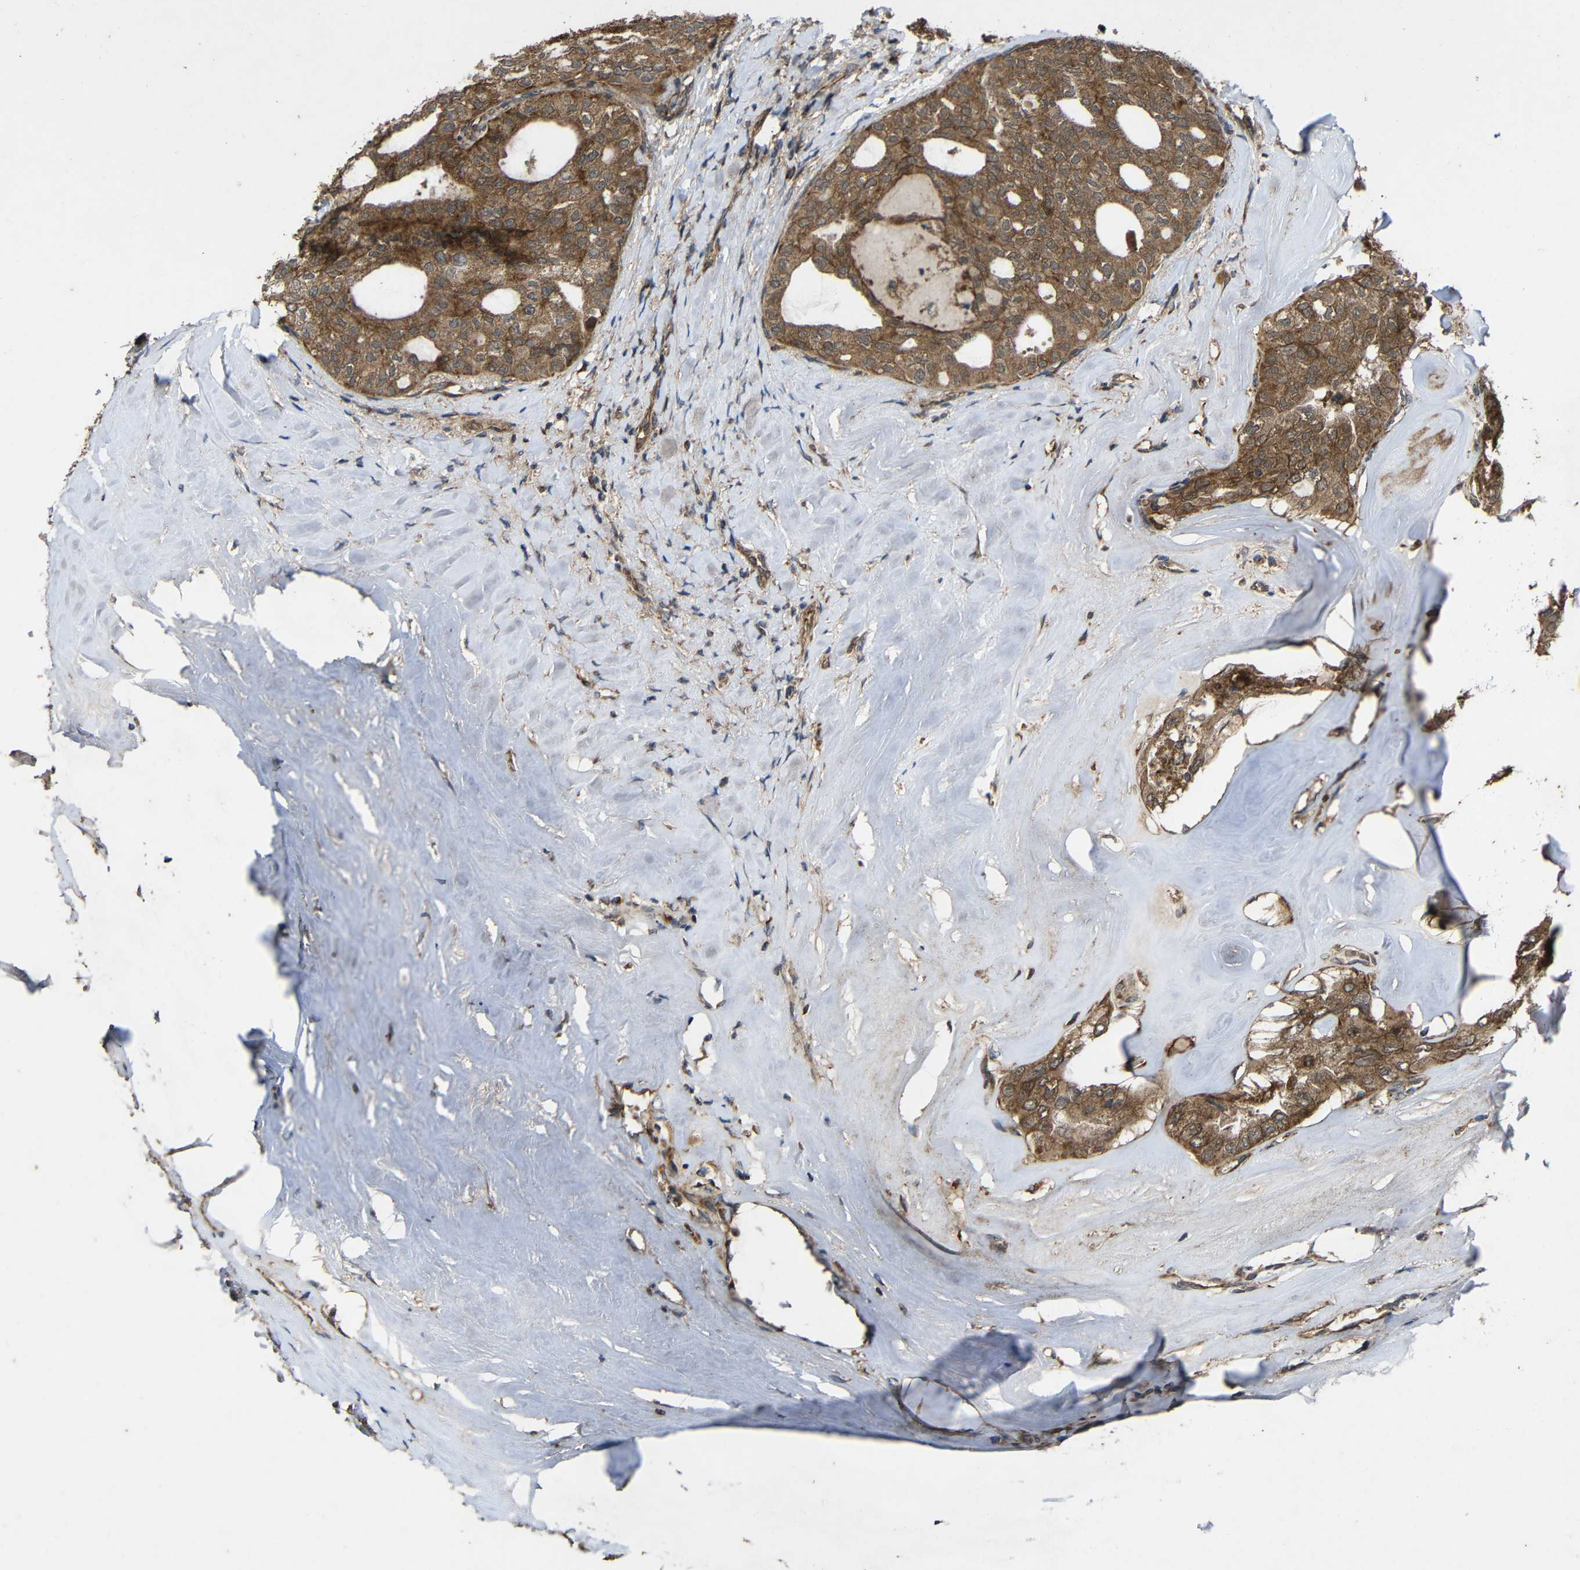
{"staining": {"intensity": "moderate", "quantity": ">75%", "location": "cytoplasmic/membranous"}, "tissue": "thyroid cancer", "cell_type": "Tumor cells", "image_type": "cancer", "snomed": [{"axis": "morphology", "description": "Follicular adenoma carcinoma, NOS"}, {"axis": "topography", "description": "Thyroid gland"}], "caption": "Protein staining displays moderate cytoplasmic/membranous expression in about >75% of tumor cells in thyroid follicular adenoma carcinoma.", "gene": "C1GALT1", "patient": {"sex": "male", "age": 75}}